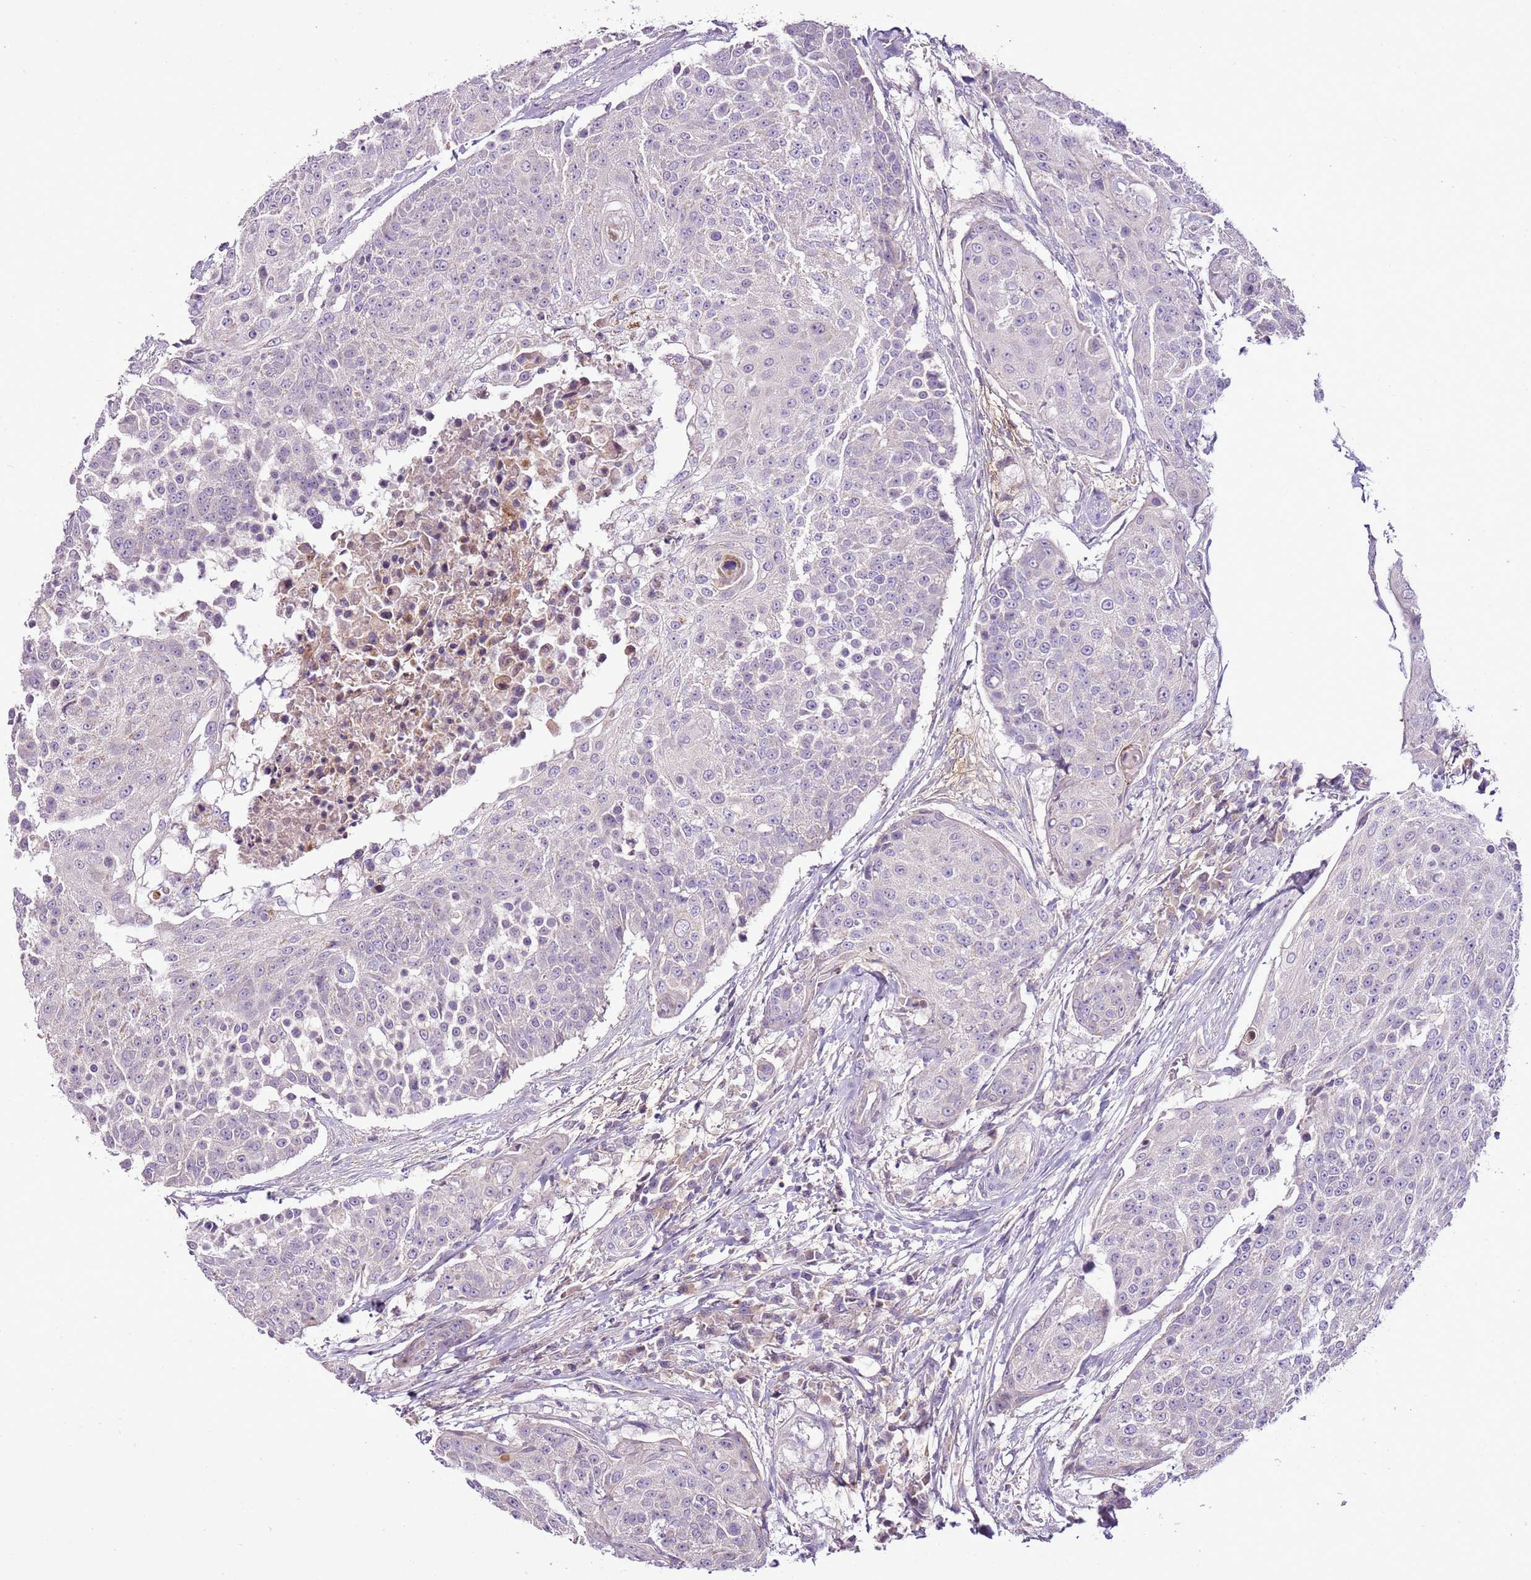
{"staining": {"intensity": "negative", "quantity": "none", "location": "none"}, "tissue": "urothelial cancer", "cell_type": "Tumor cells", "image_type": "cancer", "snomed": [{"axis": "morphology", "description": "Urothelial carcinoma, High grade"}, {"axis": "topography", "description": "Urinary bladder"}], "caption": "An image of human high-grade urothelial carcinoma is negative for staining in tumor cells.", "gene": "CMKLR1", "patient": {"sex": "female", "age": 63}}